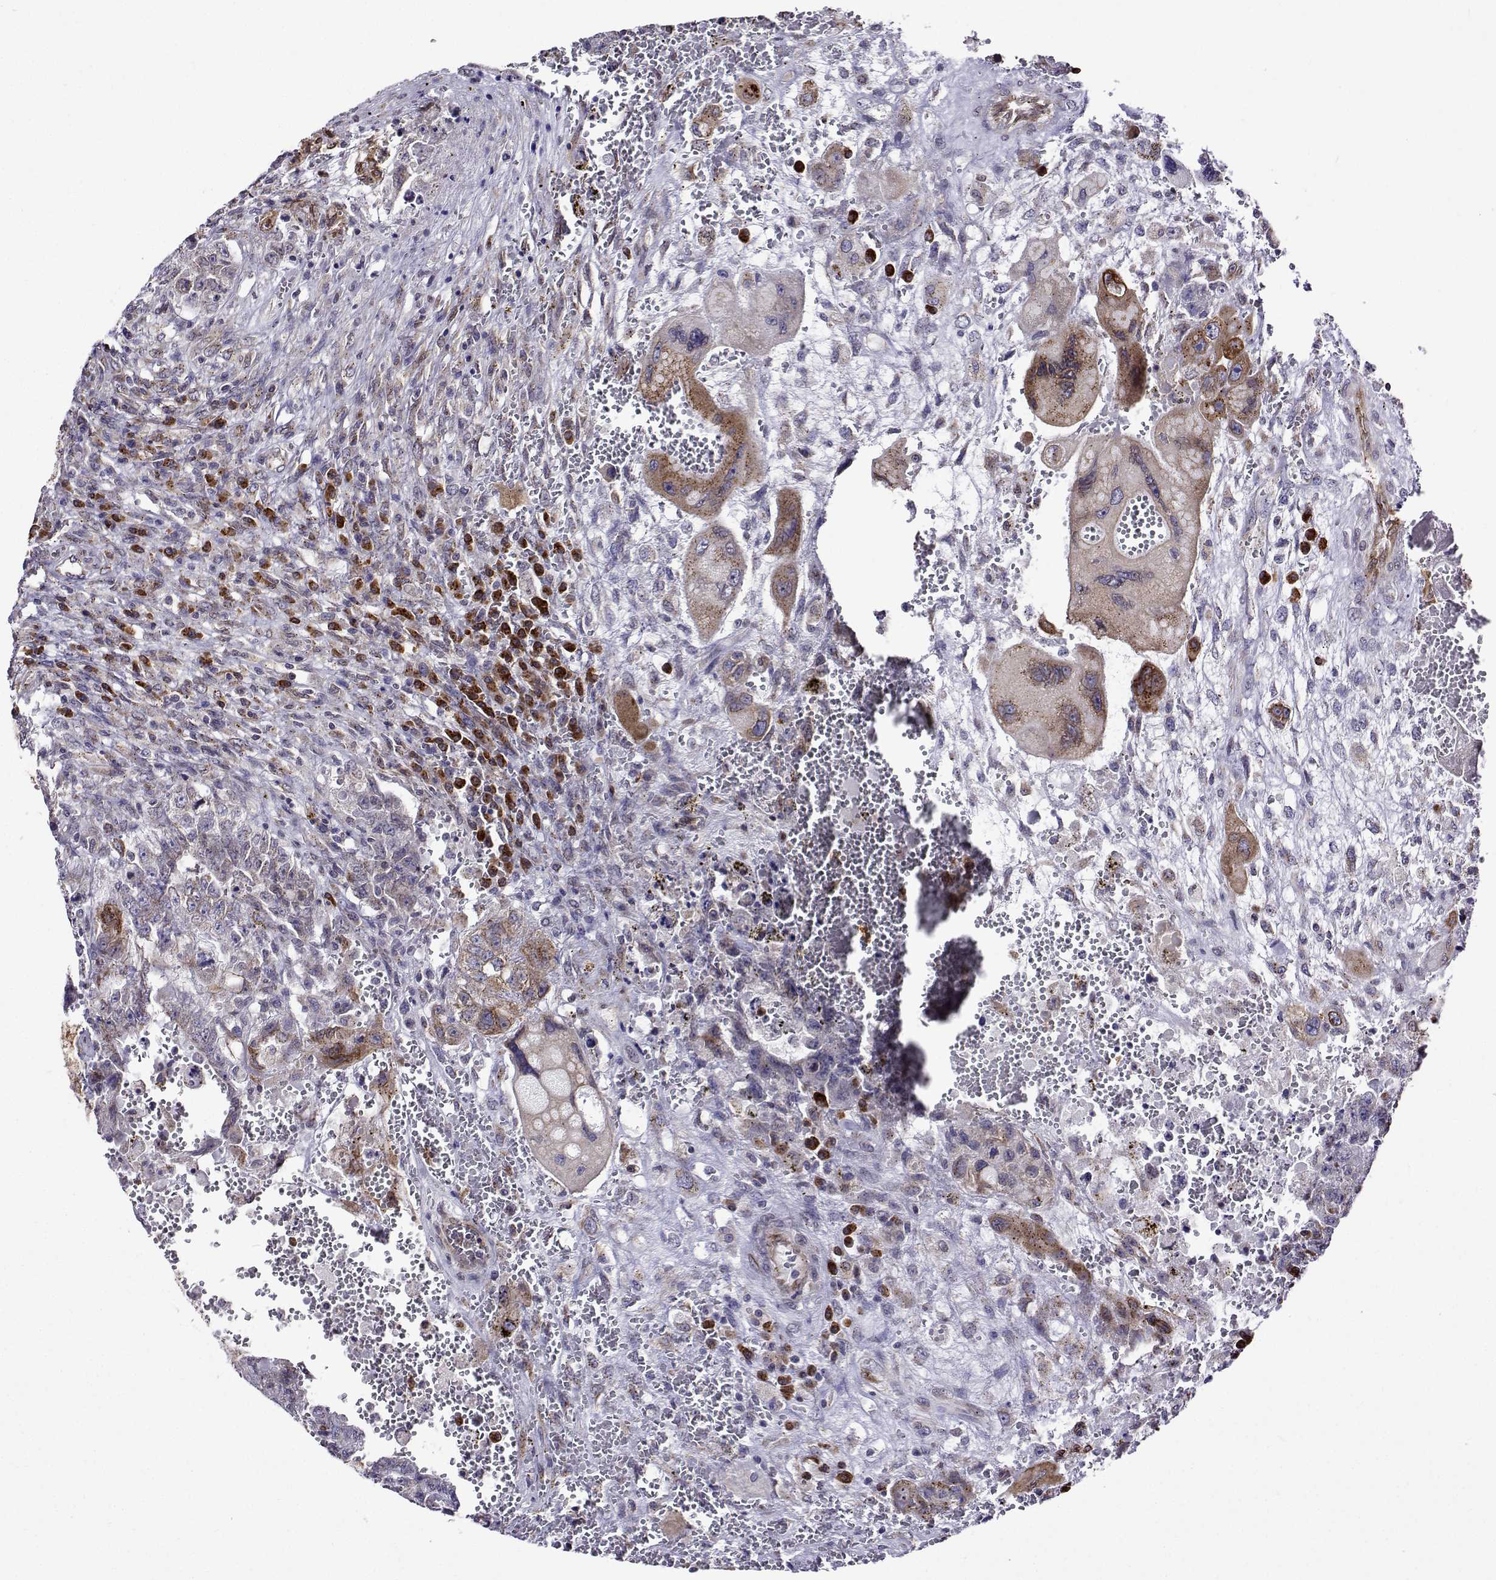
{"staining": {"intensity": "moderate", "quantity": "25%-75%", "location": "cytoplasmic/membranous"}, "tissue": "testis cancer", "cell_type": "Tumor cells", "image_type": "cancer", "snomed": [{"axis": "morphology", "description": "Carcinoma, Embryonal, NOS"}, {"axis": "topography", "description": "Testis"}], "caption": "Protein staining demonstrates moderate cytoplasmic/membranous positivity in approximately 25%-75% of tumor cells in testis embryonal carcinoma. (IHC, brightfield microscopy, high magnification).", "gene": "PGRMC2", "patient": {"sex": "male", "age": 26}}